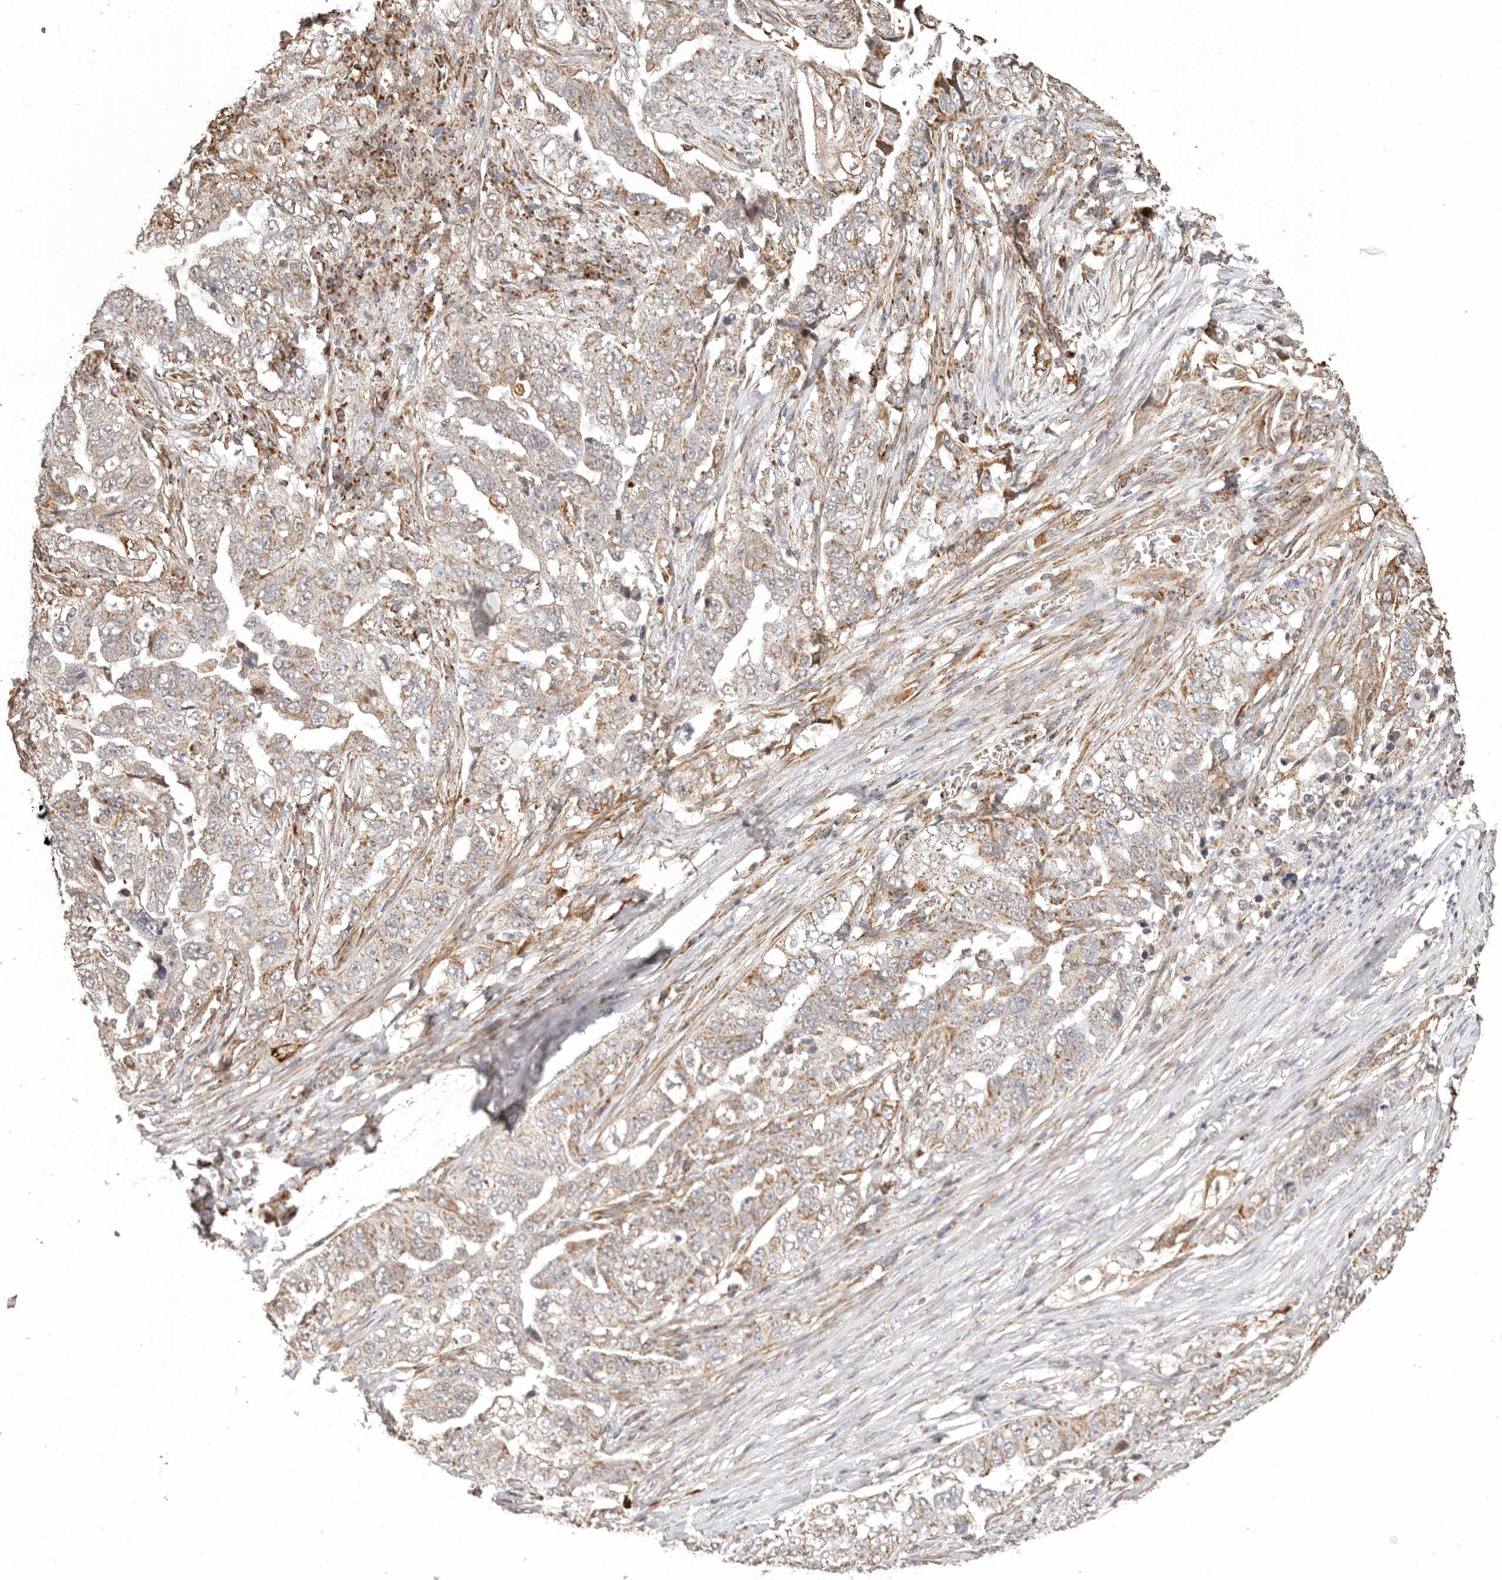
{"staining": {"intensity": "moderate", "quantity": ">75%", "location": "cytoplasmic/membranous"}, "tissue": "lung cancer", "cell_type": "Tumor cells", "image_type": "cancer", "snomed": [{"axis": "morphology", "description": "Adenocarcinoma, NOS"}, {"axis": "topography", "description": "Lung"}], "caption": "IHC of lung cancer (adenocarcinoma) shows medium levels of moderate cytoplasmic/membranous staining in approximately >75% of tumor cells. The protein of interest is shown in brown color, while the nuclei are stained blue.", "gene": "NDUFB11", "patient": {"sex": "female", "age": 51}}